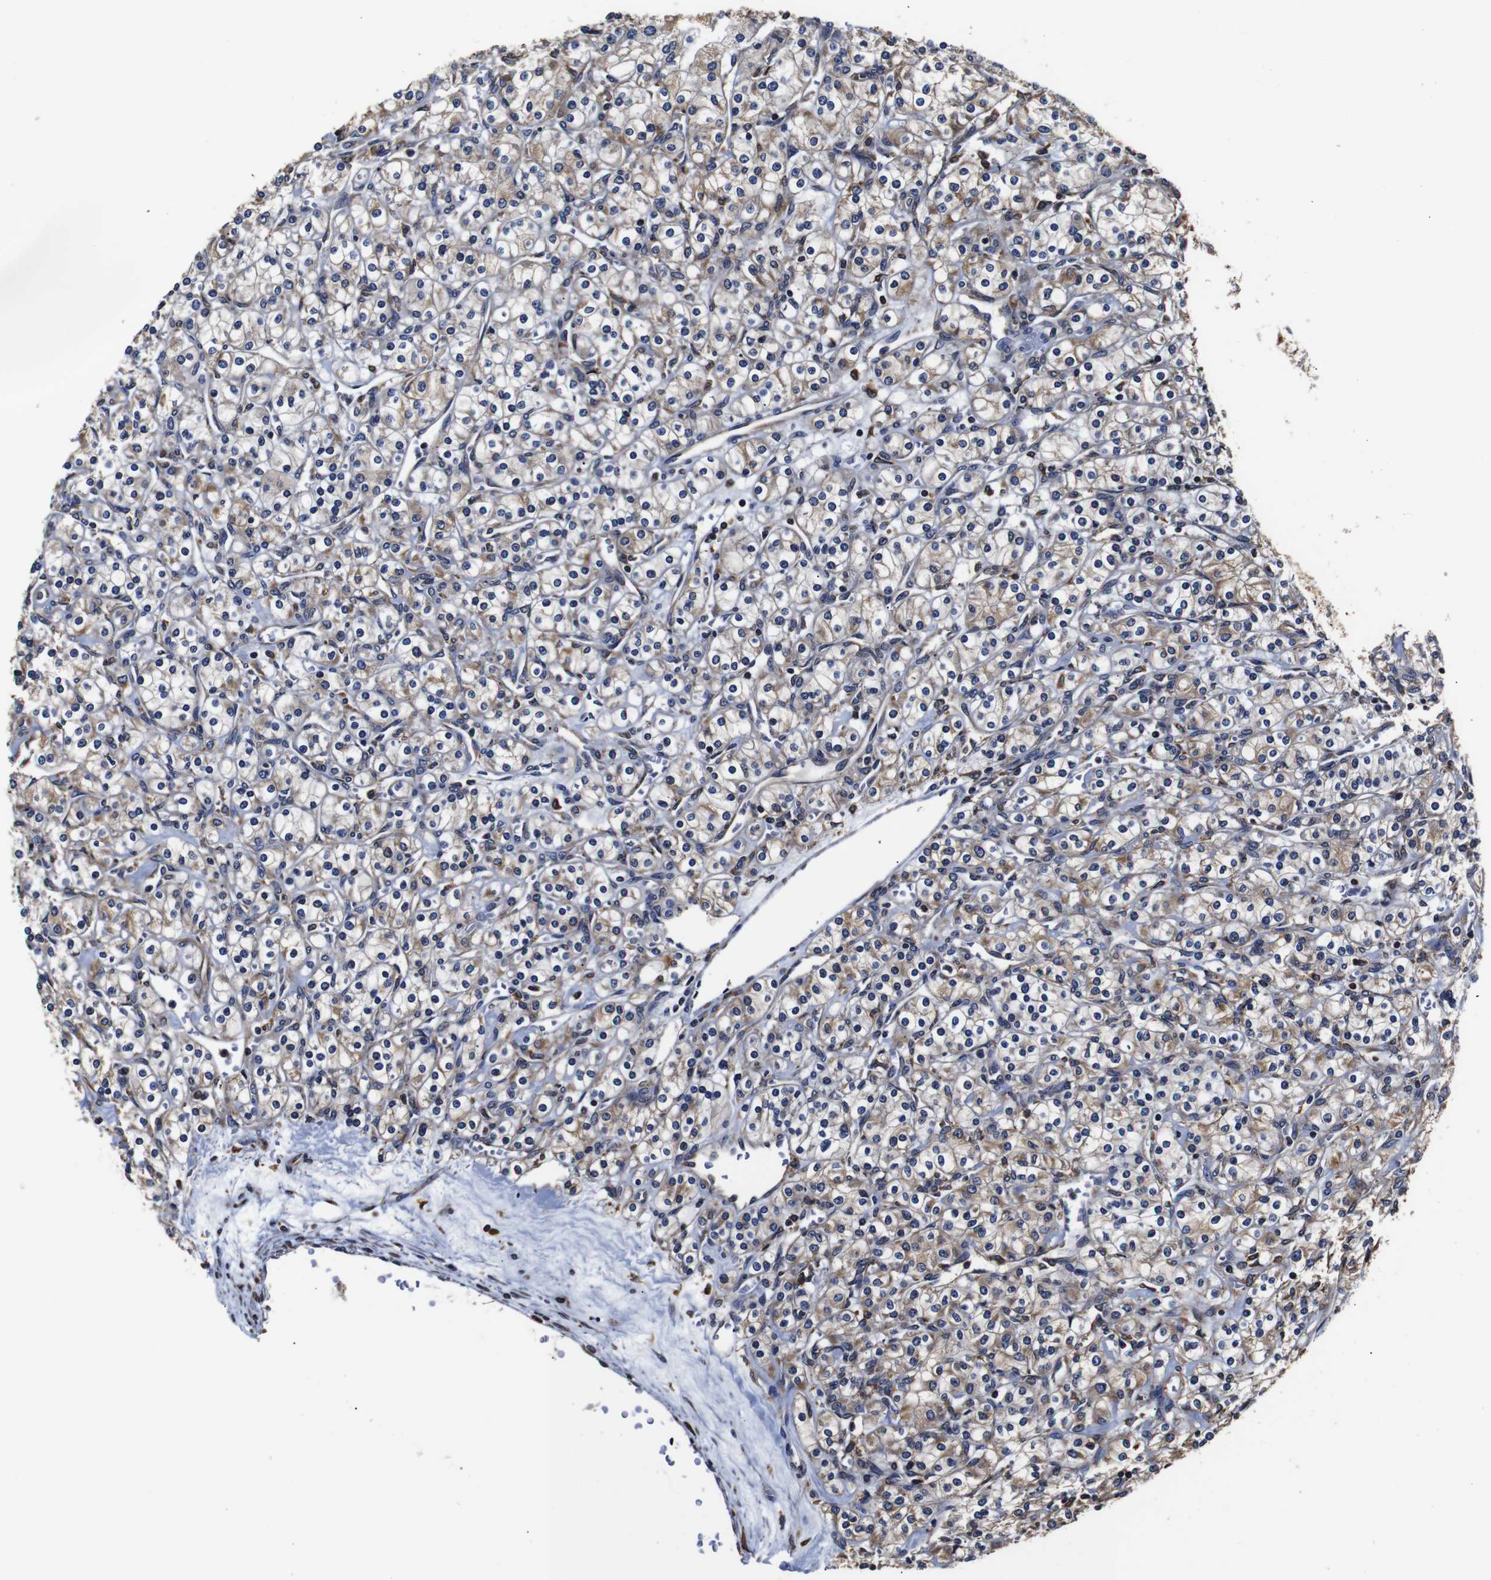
{"staining": {"intensity": "moderate", "quantity": ">75%", "location": "cytoplasmic/membranous"}, "tissue": "renal cancer", "cell_type": "Tumor cells", "image_type": "cancer", "snomed": [{"axis": "morphology", "description": "Adenocarcinoma, NOS"}, {"axis": "topography", "description": "Kidney"}], "caption": "A photomicrograph showing moderate cytoplasmic/membranous staining in approximately >75% of tumor cells in renal cancer, as visualized by brown immunohistochemical staining.", "gene": "PPIB", "patient": {"sex": "male", "age": 77}}